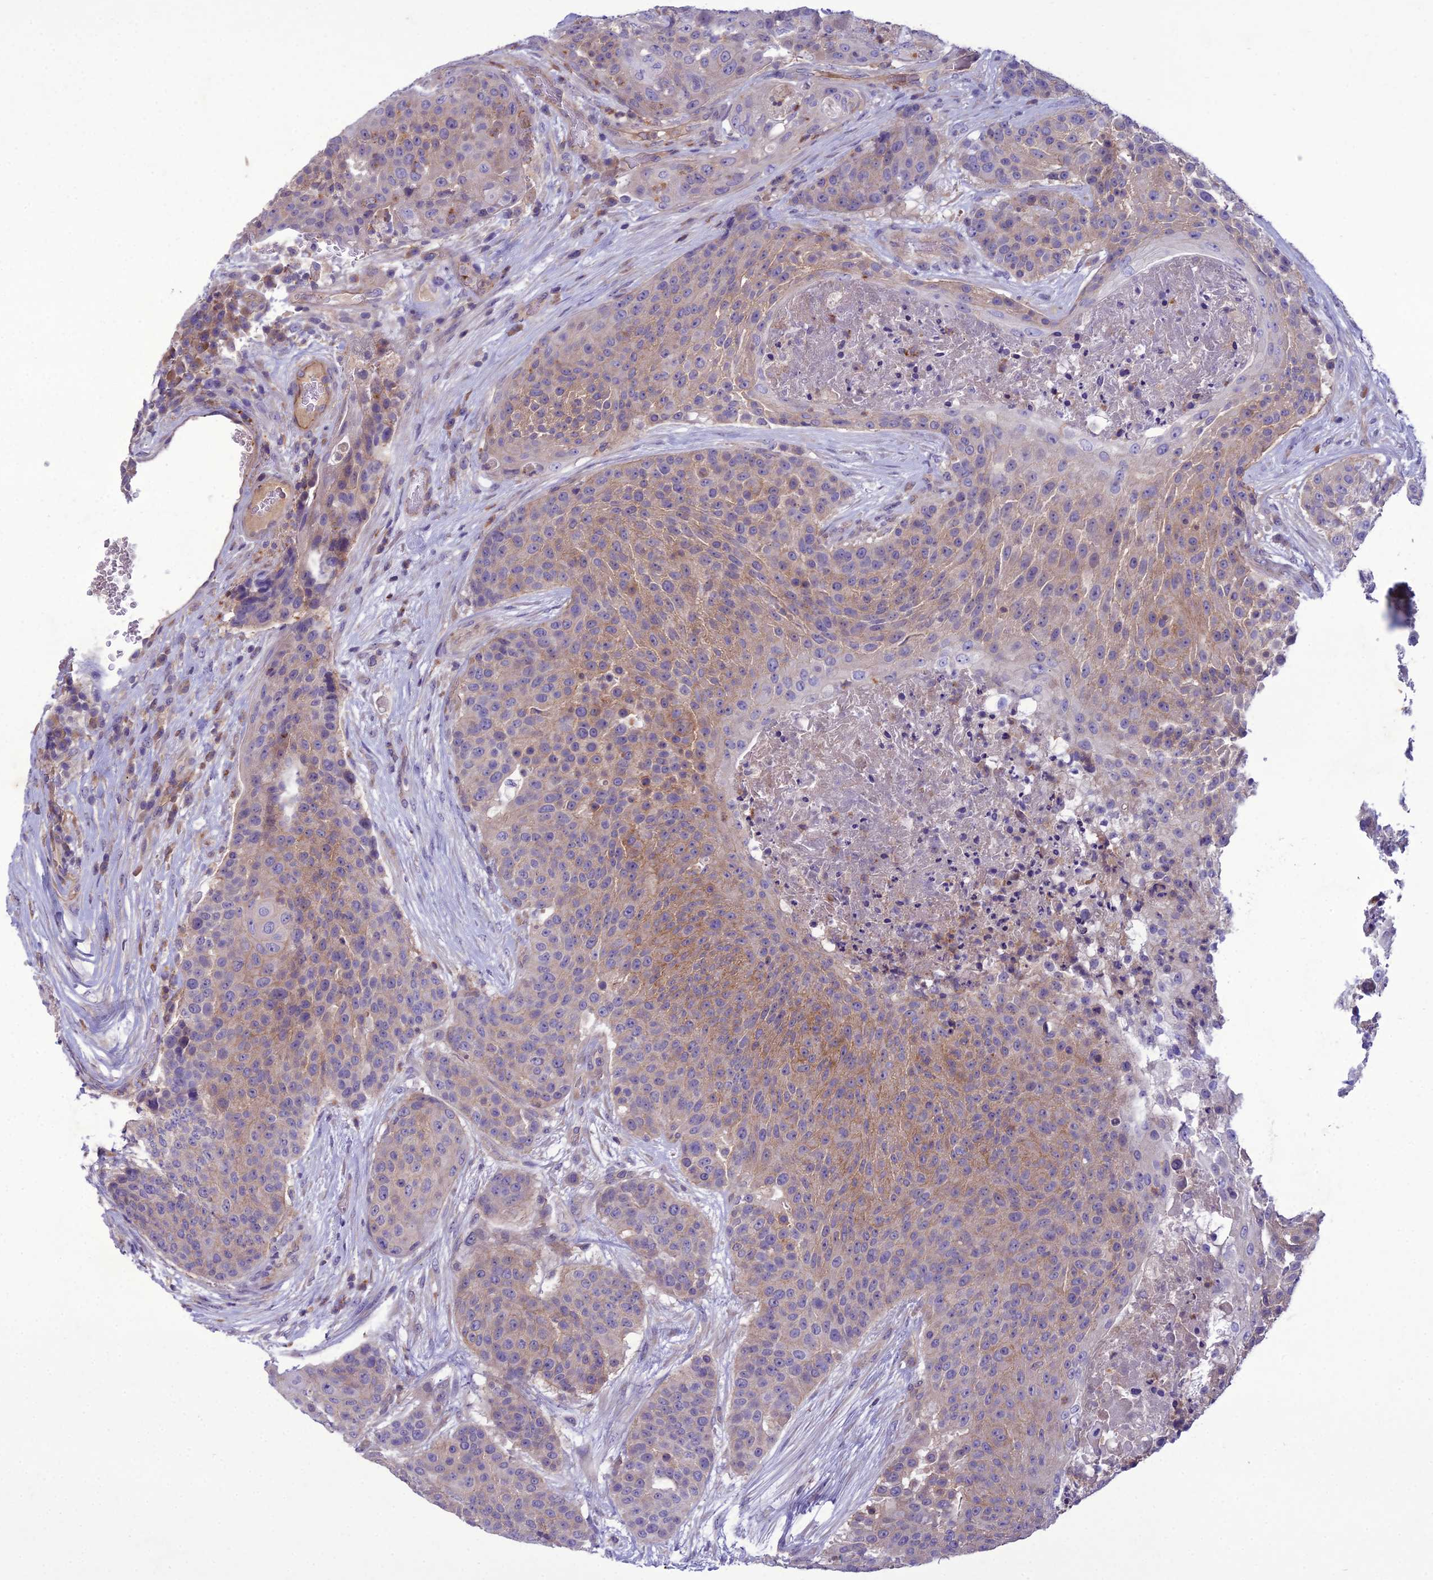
{"staining": {"intensity": "weak", "quantity": "25%-75%", "location": "cytoplasmic/membranous"}, "tissue": "urothelial cancer", "cell_type": "Tumor cells", "image_type": "cancer", "snomed": [{"axis": "morphology", "description": "Urothelial carcinoma, High grade"}, {"axis": "topography", "description": "Urinary bladder"}], "caption": "A high-resolution micrograph shows immunohistochemistry (IHC) staining of urothelial carcinoma (high-grade), which displays weak cytoplasmic/membranous expression in approximately 25%-75% of tumor cells.", "gene": "GDF6", "patient": {"sex": "female", "age": 63}}